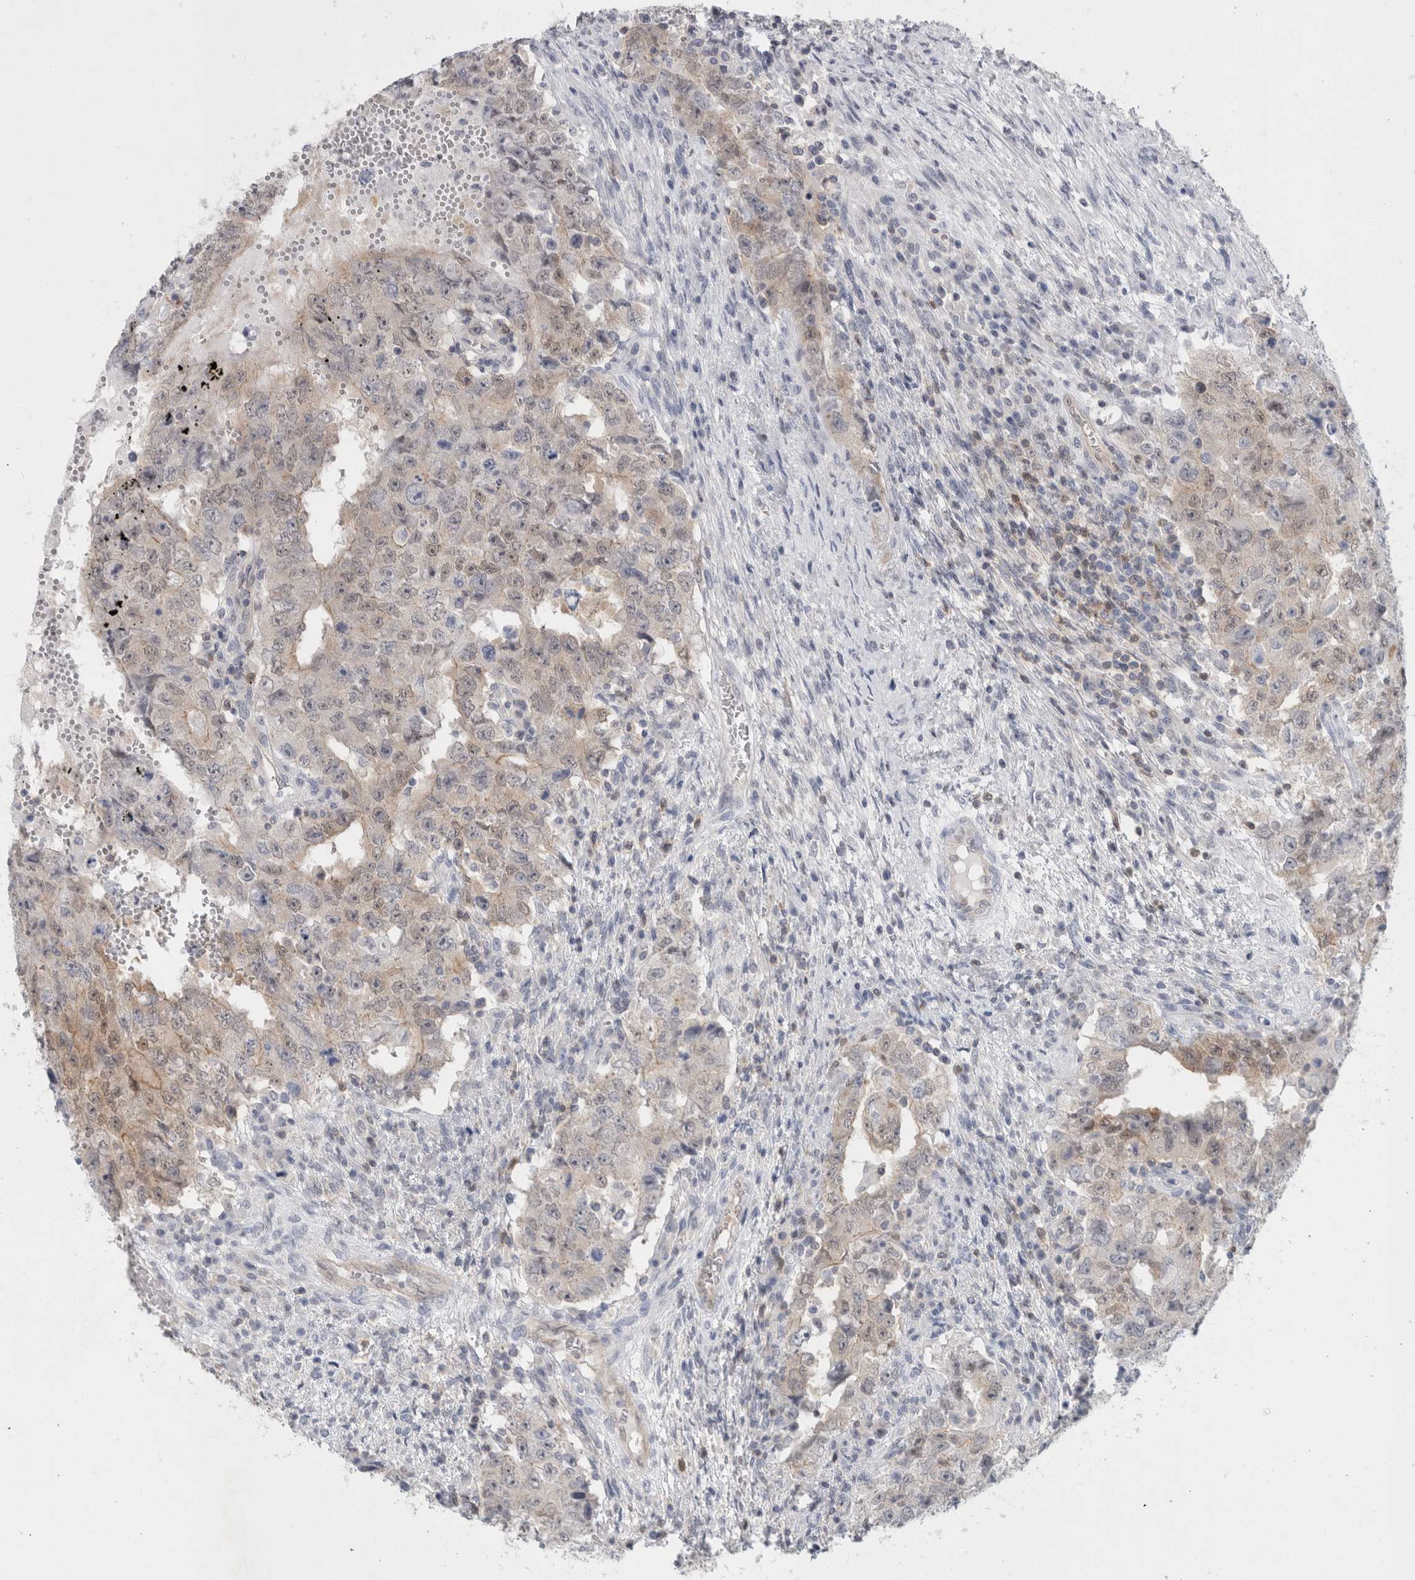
{"staining": {"intensity": "weak", "quantity": "<25%", "location": "nuclear"}, "tissue": "testis cancer", "cell_type": "Tumor cells", "image_type": "cancer", "snomed": [{"axis": "morphology", "description": "Carcinoma, Embryonal, NOS"}, {"axis": "topography", "description": "Testis"}], "caption": "Immunohistochemical staining of human testis cancer demonstrates no significant positivity in tumor cells.", "gene": "CASP6", "patient": {"sex": "male", "age": 26}}